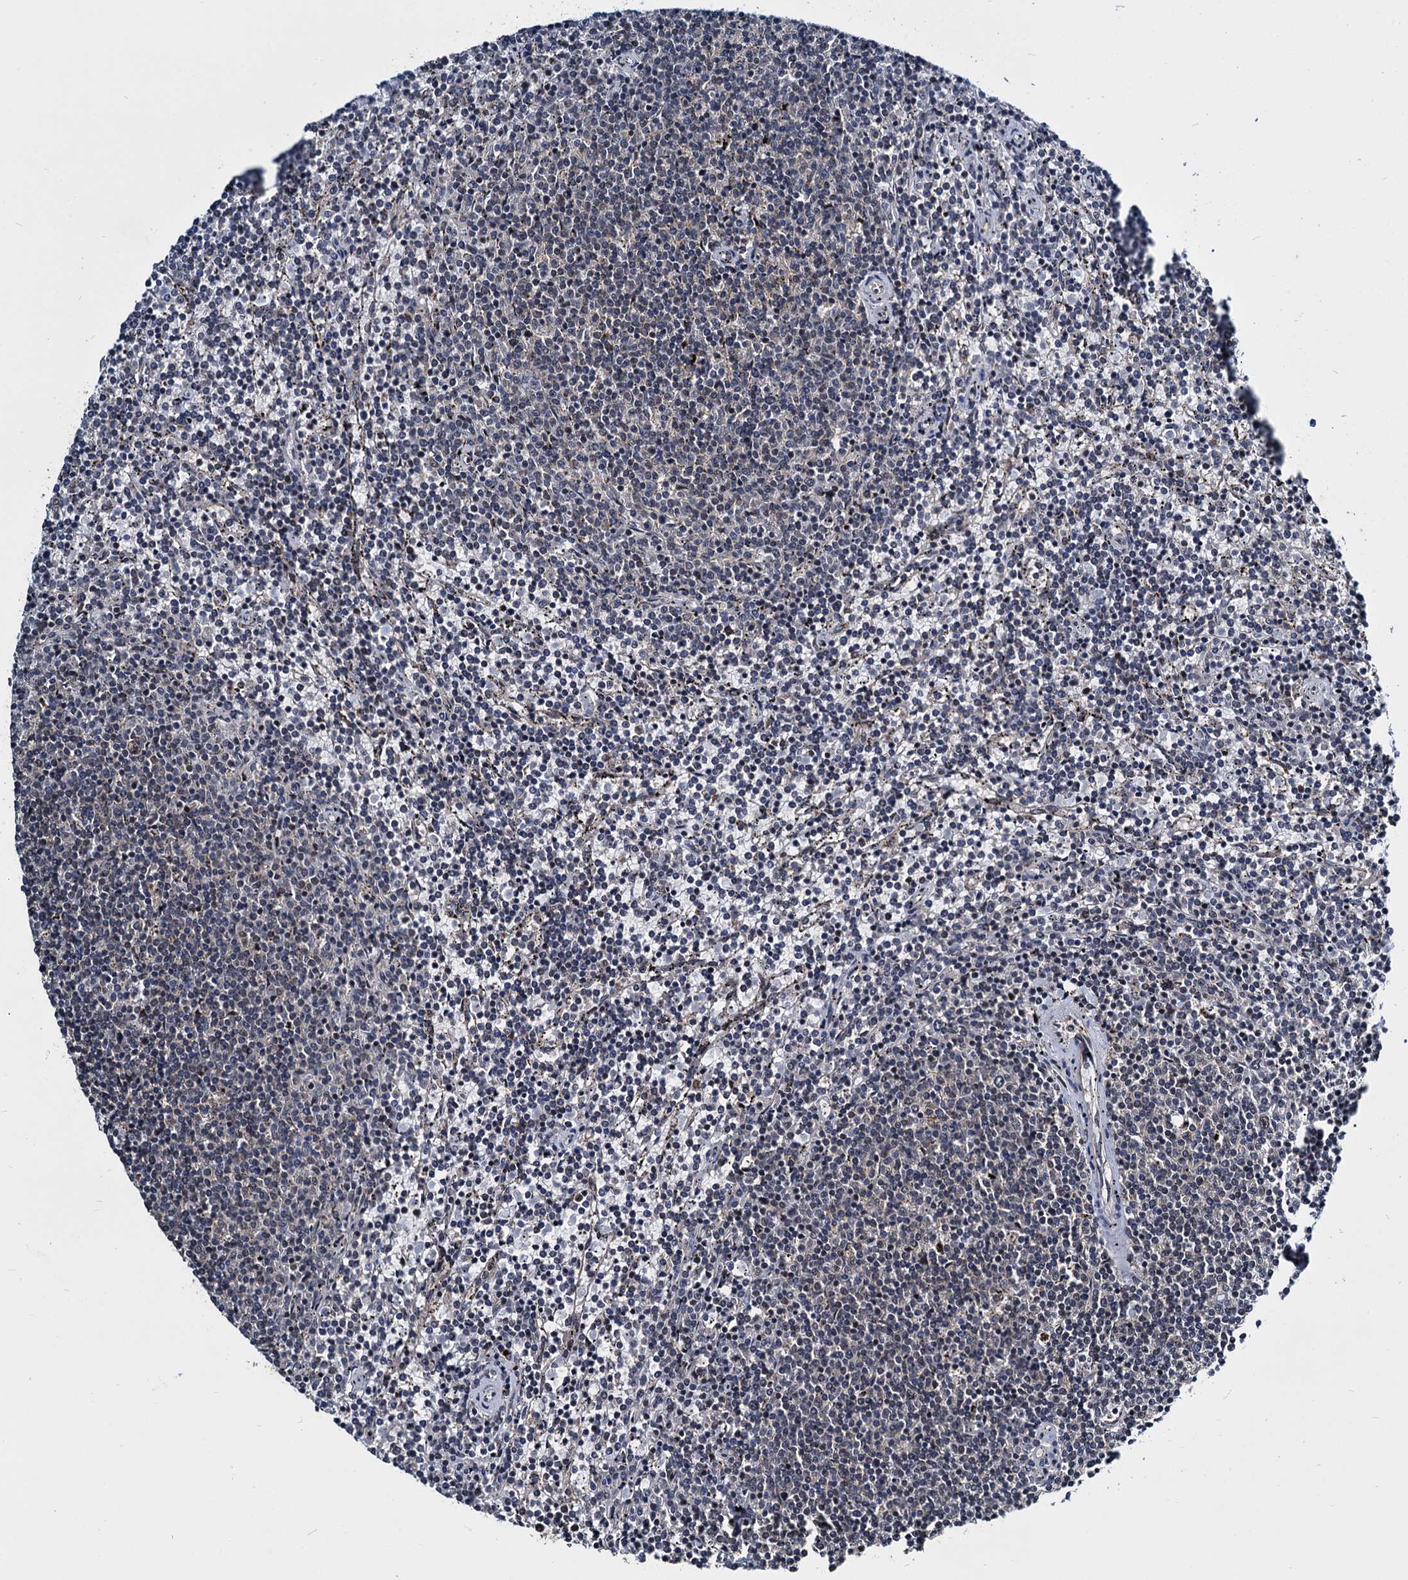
{"staining": {"intensity": "negative", "quantity": "none", "location": "none"}, "tissue": "lymphoma", "cell_type": "Tumor cells", "image_type": "cancer", "snomed": [{"axis": "morphology", "description": "Malignant lymphoma, non-Hodgkin's type, Low grade"}, {"axis": "topography", "description": "Spleen"}], "caption": "High power microscopy image of an immunohistochemistry histopathology image of malignant lymphoma, non-Hodgkin's type (low-grade), revealing no significant staining in tumor cells.", "gene": "ARHGAP42", "patient": {"sex": "female", "age": 50}}